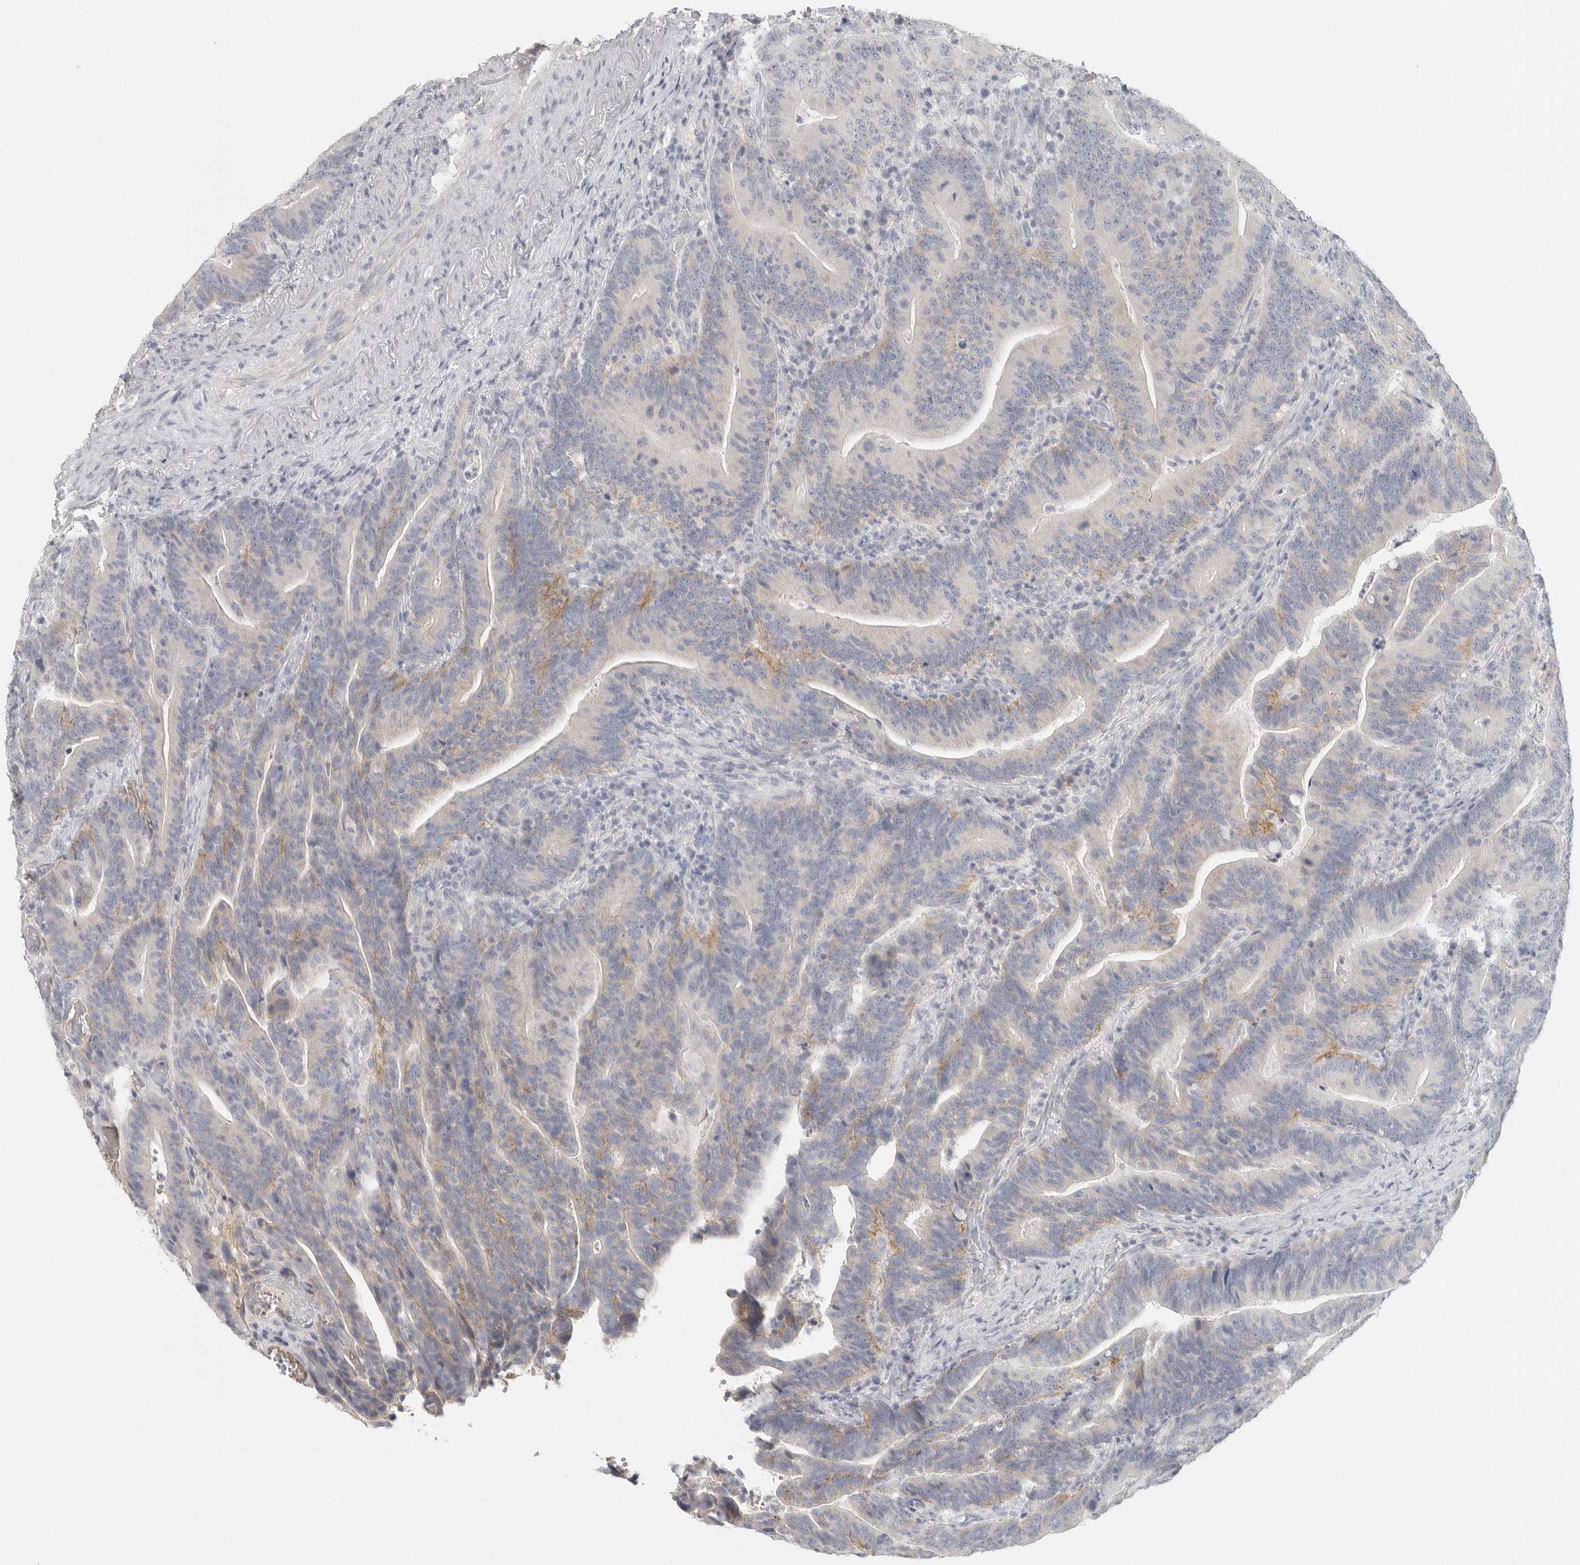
{"staining": {"intensity": "moderate", "quantity": "<25%", "location": "cytoplasmic/membranous"}, "tissue": "colorectal cancer", "cell_type": "Tumor cells", "image_type": "cancer", "snomed": [{"axis": "morphology", "description": "Adenocarcinoma, NOS"}, {"axis": "topography", "description": "Colon"}], "caption": "Protein staining of colorectal cancer tissue shows moderate cytoplasmic/membranous expression in approximately <25% of tumor cells.", "gene": "SLC25A36", "patient": {"sex": "female", "age": 66}}